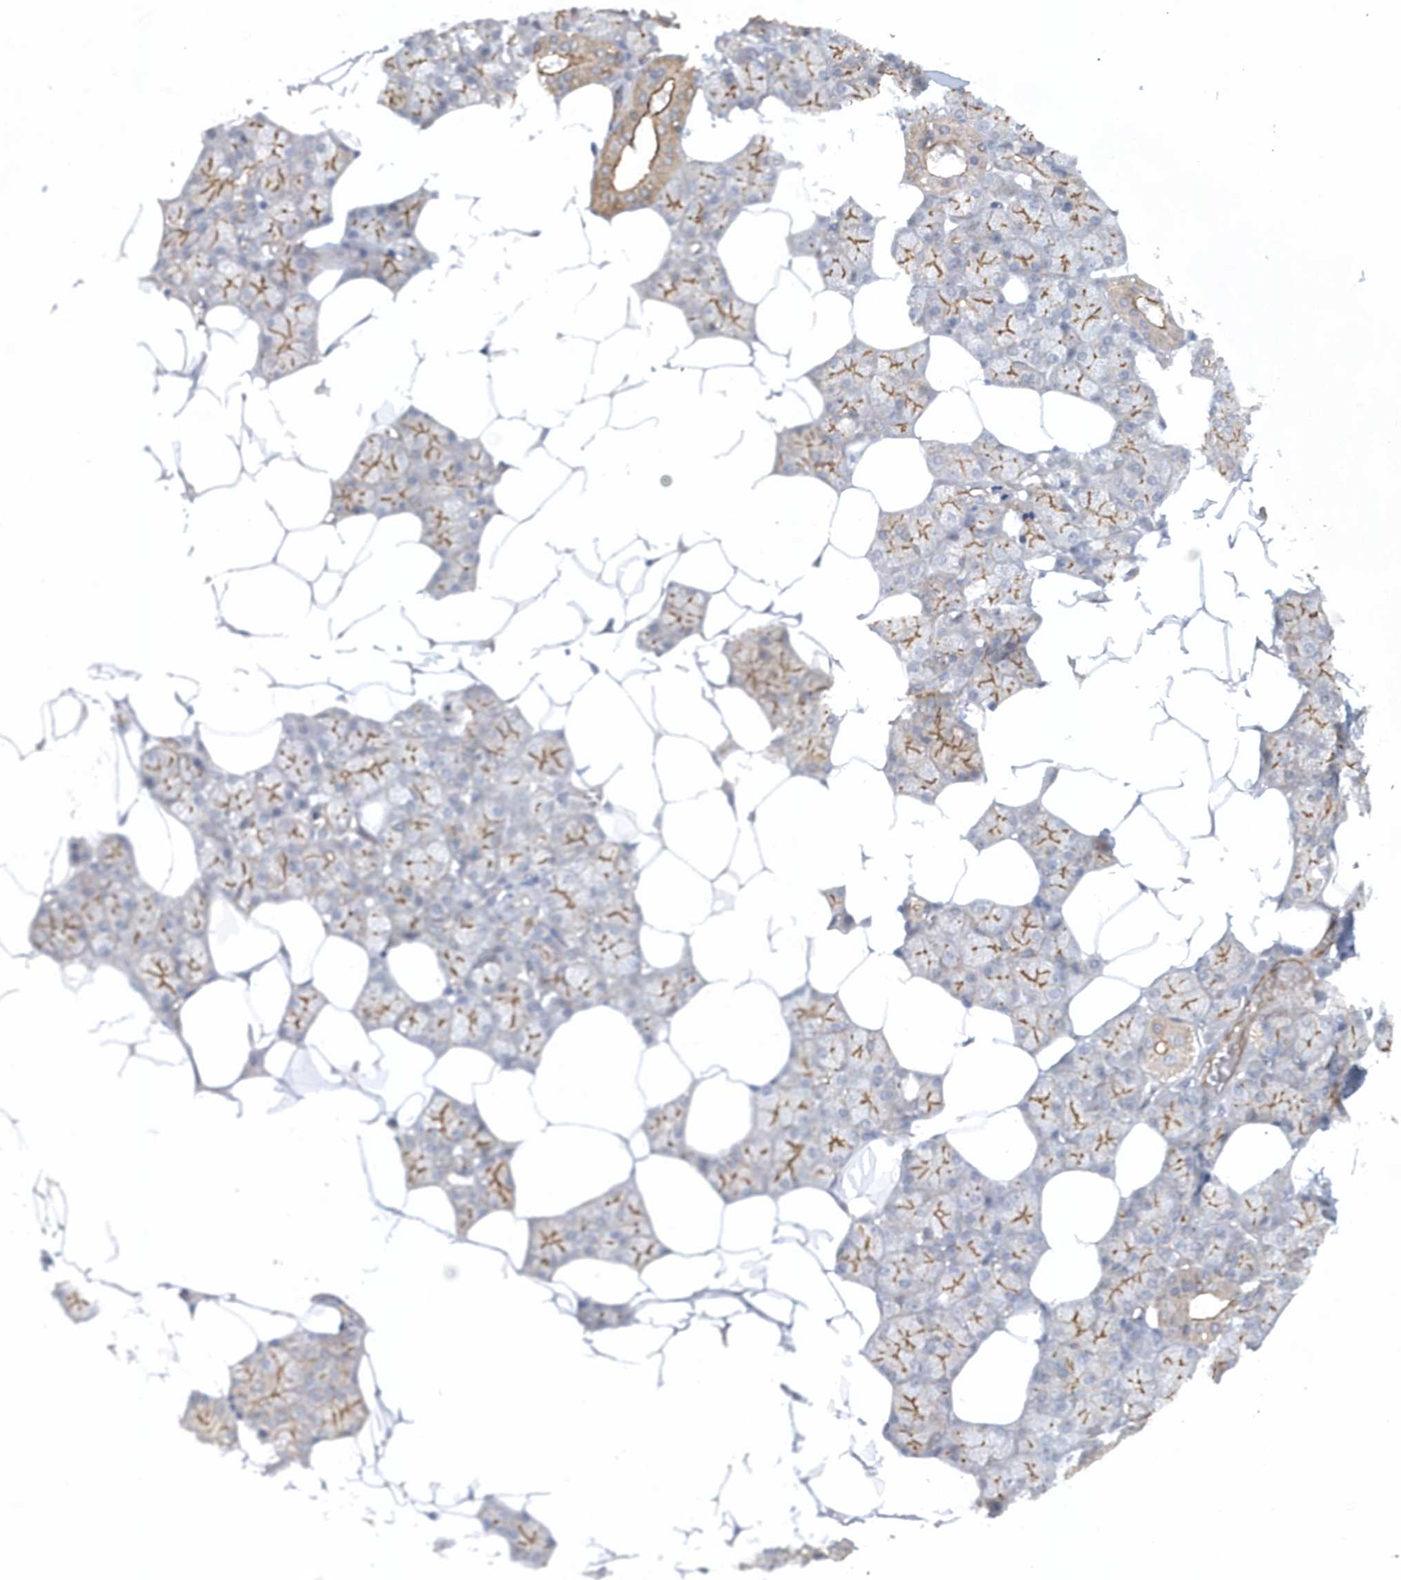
{"staining": {"intensity": "moderate", "quantity": "25%-75%", "location": "cytoplasmic/membranous"}, "tissue": "salivary gland", "cell_type": "Glandular cells", "image_type": "normal", "snomed": [{"axis": "morphology", "description": "Normal tissue, NOS"}, {"axis": "topography", "description": "Salivary gland"}], "caption": "Salivary gland was stained to show a protein in brown. There is medium levels of moderate cytoplasmic/membranous positivity in about 25%-75% of glandular cells.", "gene": "RAI14", "patient": {"sex": "male", "age": 62}}